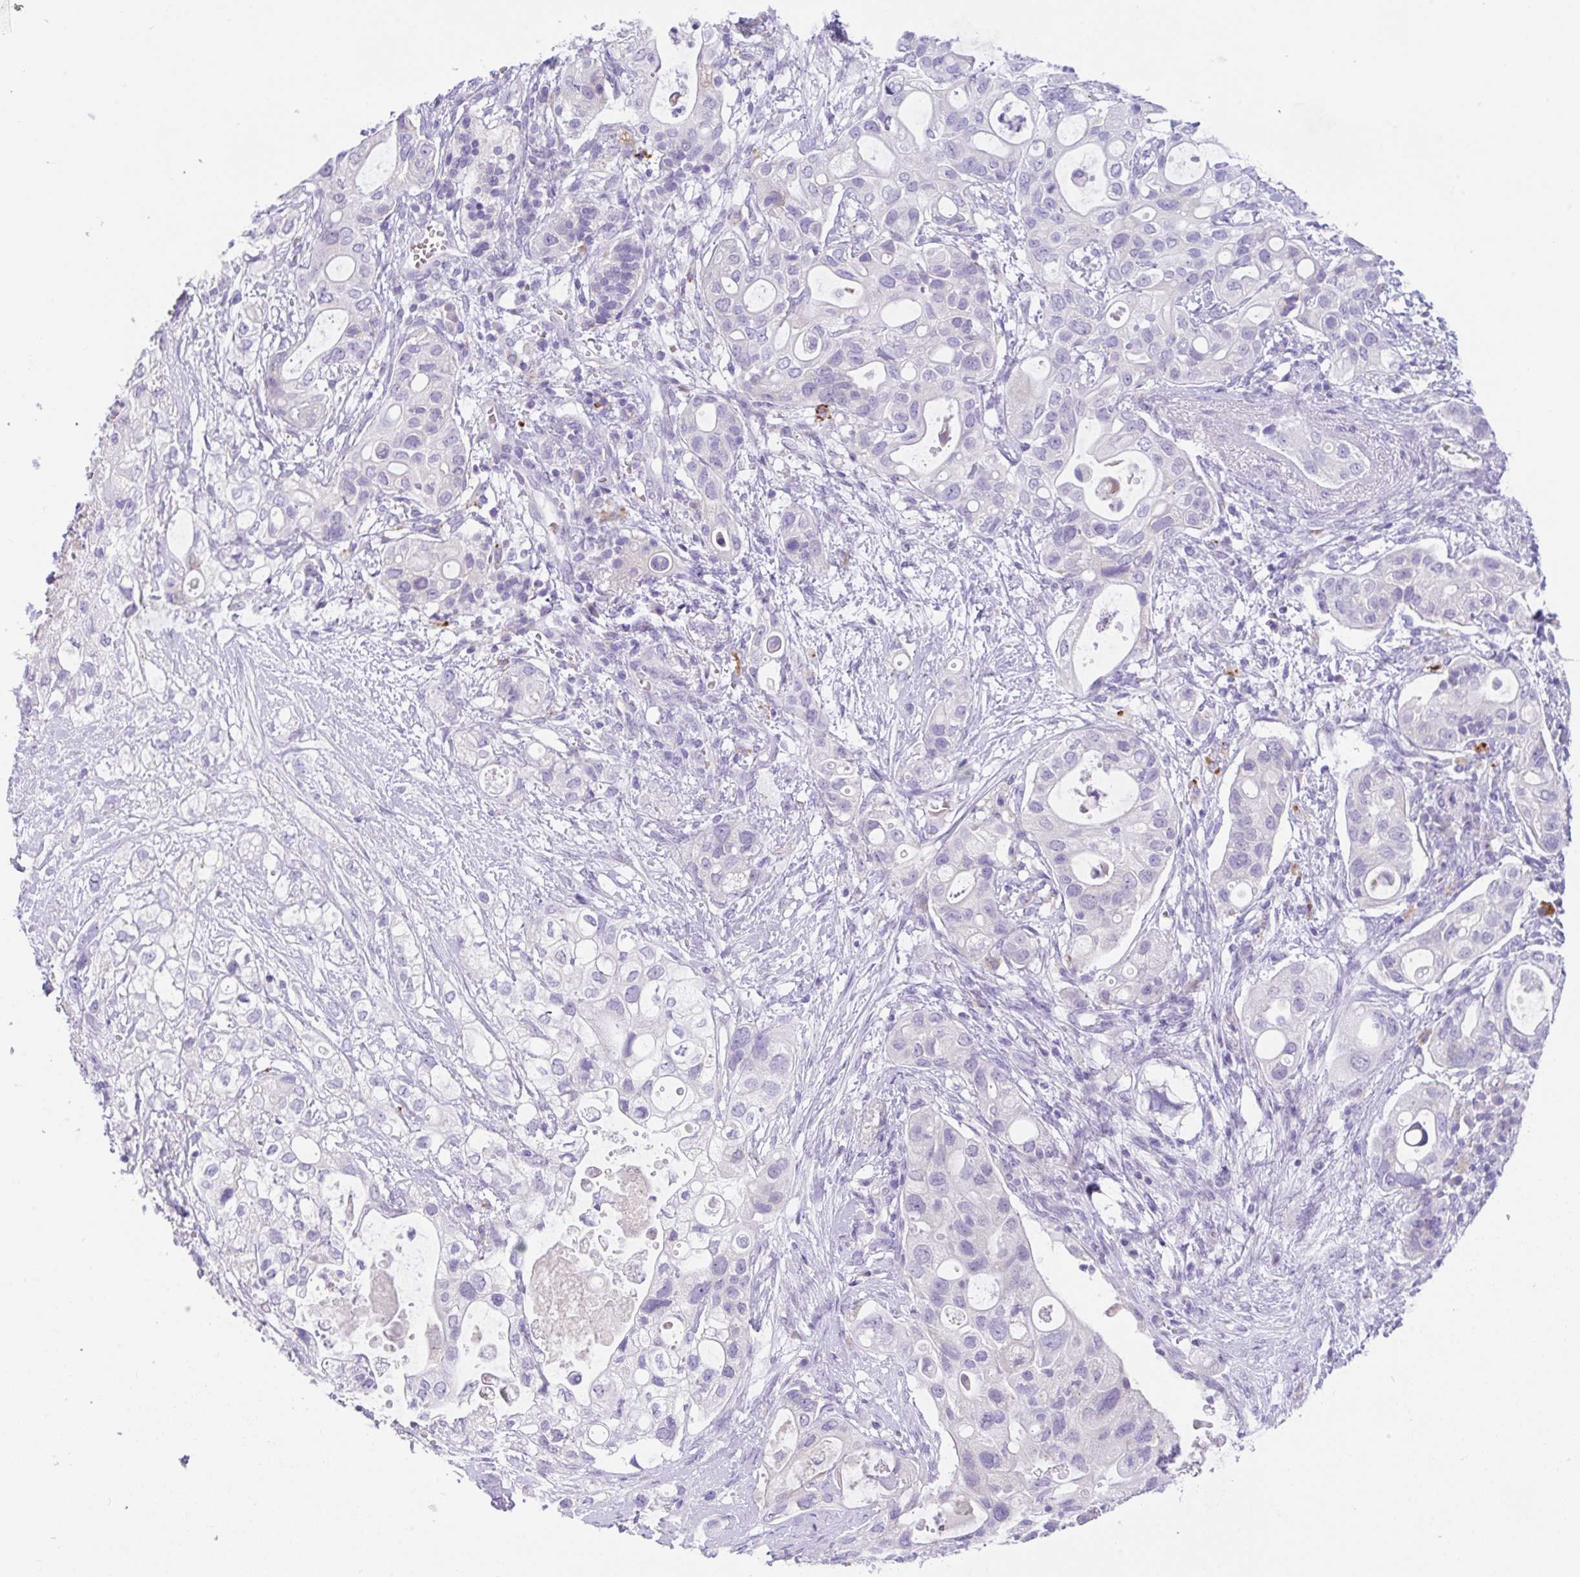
{"staining": {"intensity": "negative", "quantity": "none", "location": "none"}, "tissue": "pancreatic cancer", "cell_type": "Tumor cells", "image_type": "cancer", "snomed": [{"axis": "morphology", "description": "Adenocarcinoma, NOS"}, {"axis": "topography", "description": "Pancreas"}], "caption": "Tumor cells show no significant staining in pancreatic adenocarcinoma.", "gene": "TRAF4", "patient": {"sex": "female", "age": 72}}